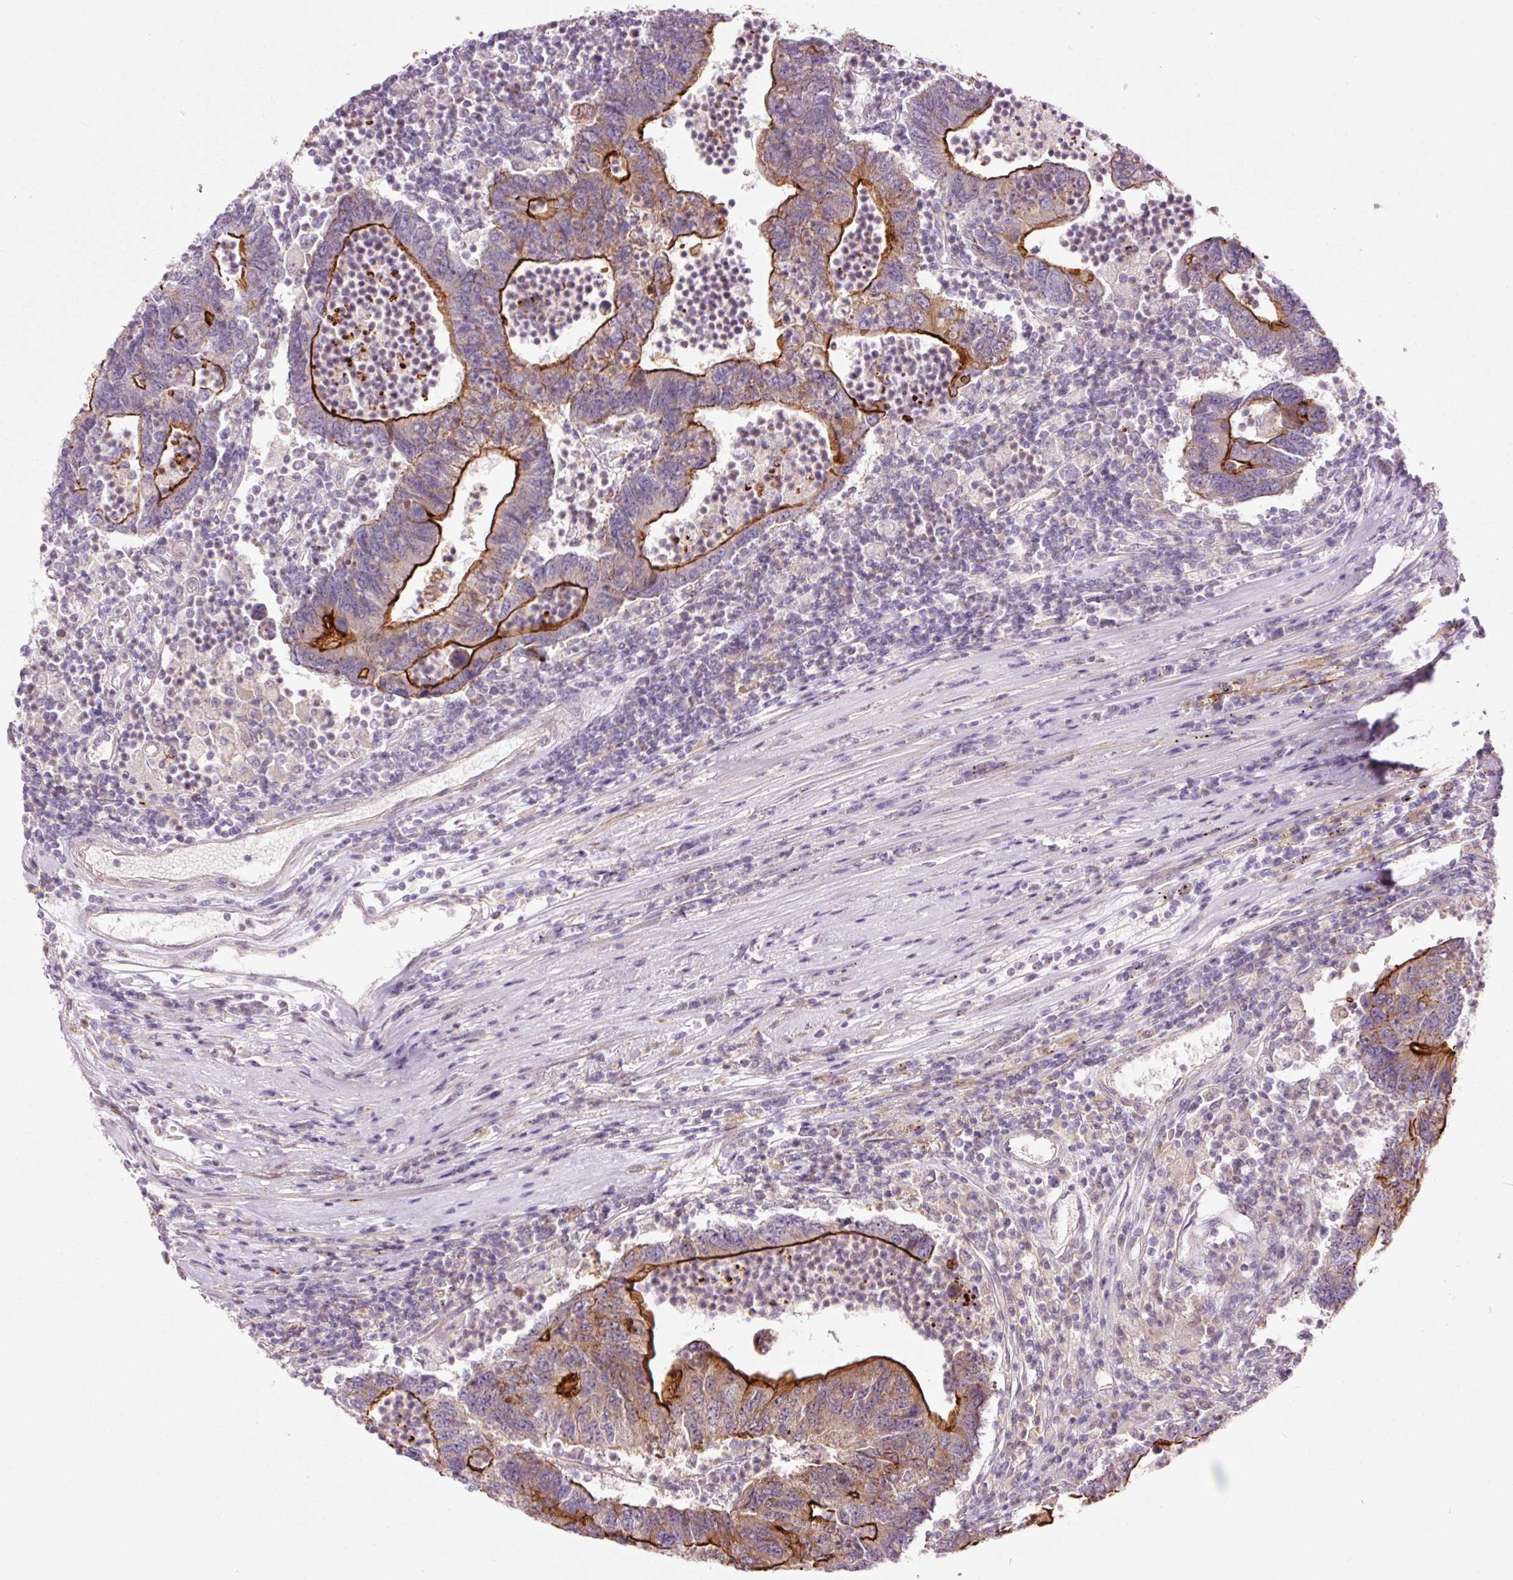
{"staining": {"intensity": "strong", "quantity": "25%-75%", "location": "cytoplasmic/membranous"}, "tissue": "colorectal cancer", "cell_type": "Tumor cells", "image_type": "cancer", "snomed": [{"axis": "morphology", "description": "Adenocarcinoma, NOS"}, {"axis": "topography", "description": "Colon"}], "caption": "Immunohistochemistry of human adenocarcinoma (colorectal) shows high levels of strong cytoplasmic/membranous staining in approximately 25%-75% of tumor cells.", "gene": "DAPP1", "patient": {"sex": "female", "age": 48}}